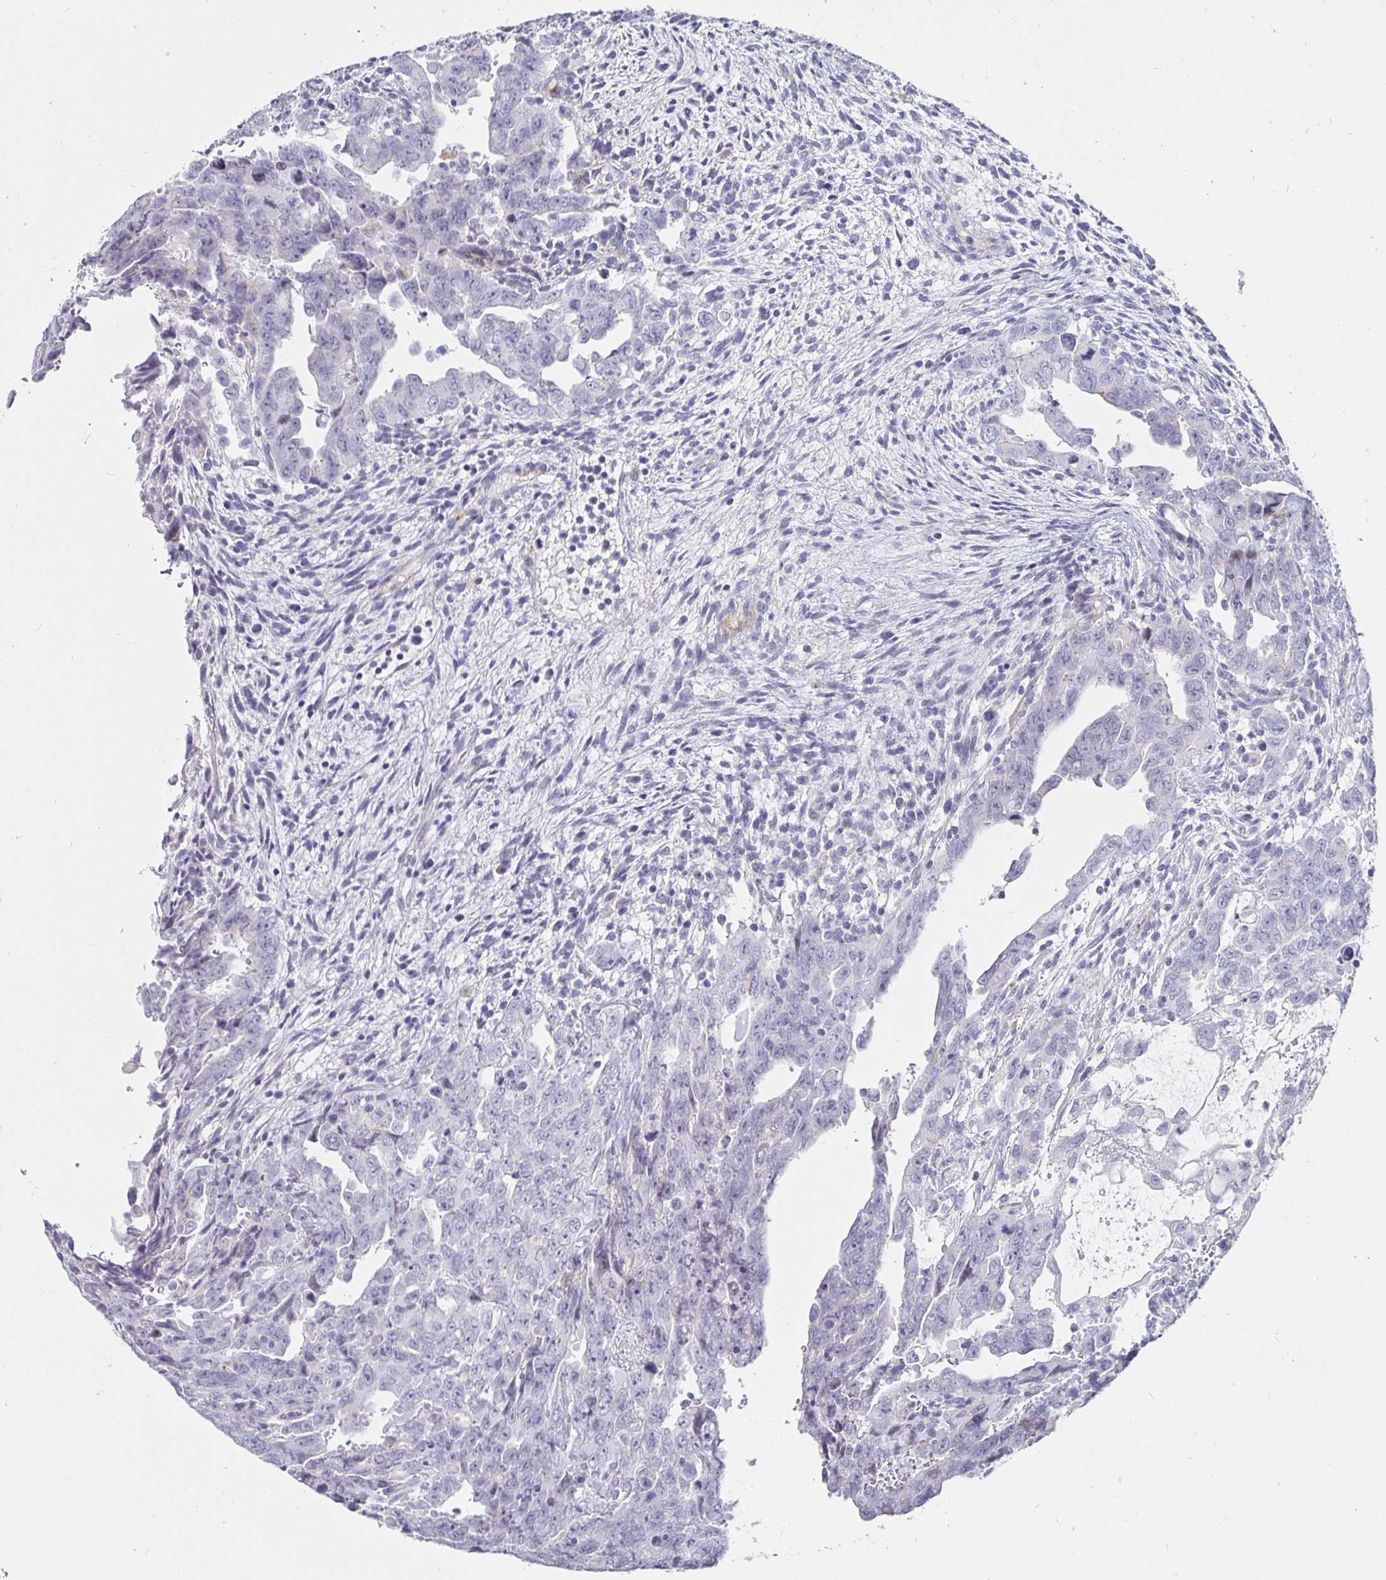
{"staining": {"intensity": "negative", "quantity": "none", "location": "none"}, "tissue": "testis cancer", "cell_type": "Tumor cells", "image_type": "cancer", "snomed": [{"axis": "morphology", "description": "Carcinoma, Embryonal, NOS"}, {"axis": "topography", "description": "Testis"}], "caption": "IHC of embryonal carcinoma (testis) displays no expression in tumor cells.", "gene": "S100G", "patient": {"sex": "male", "age": 24}}